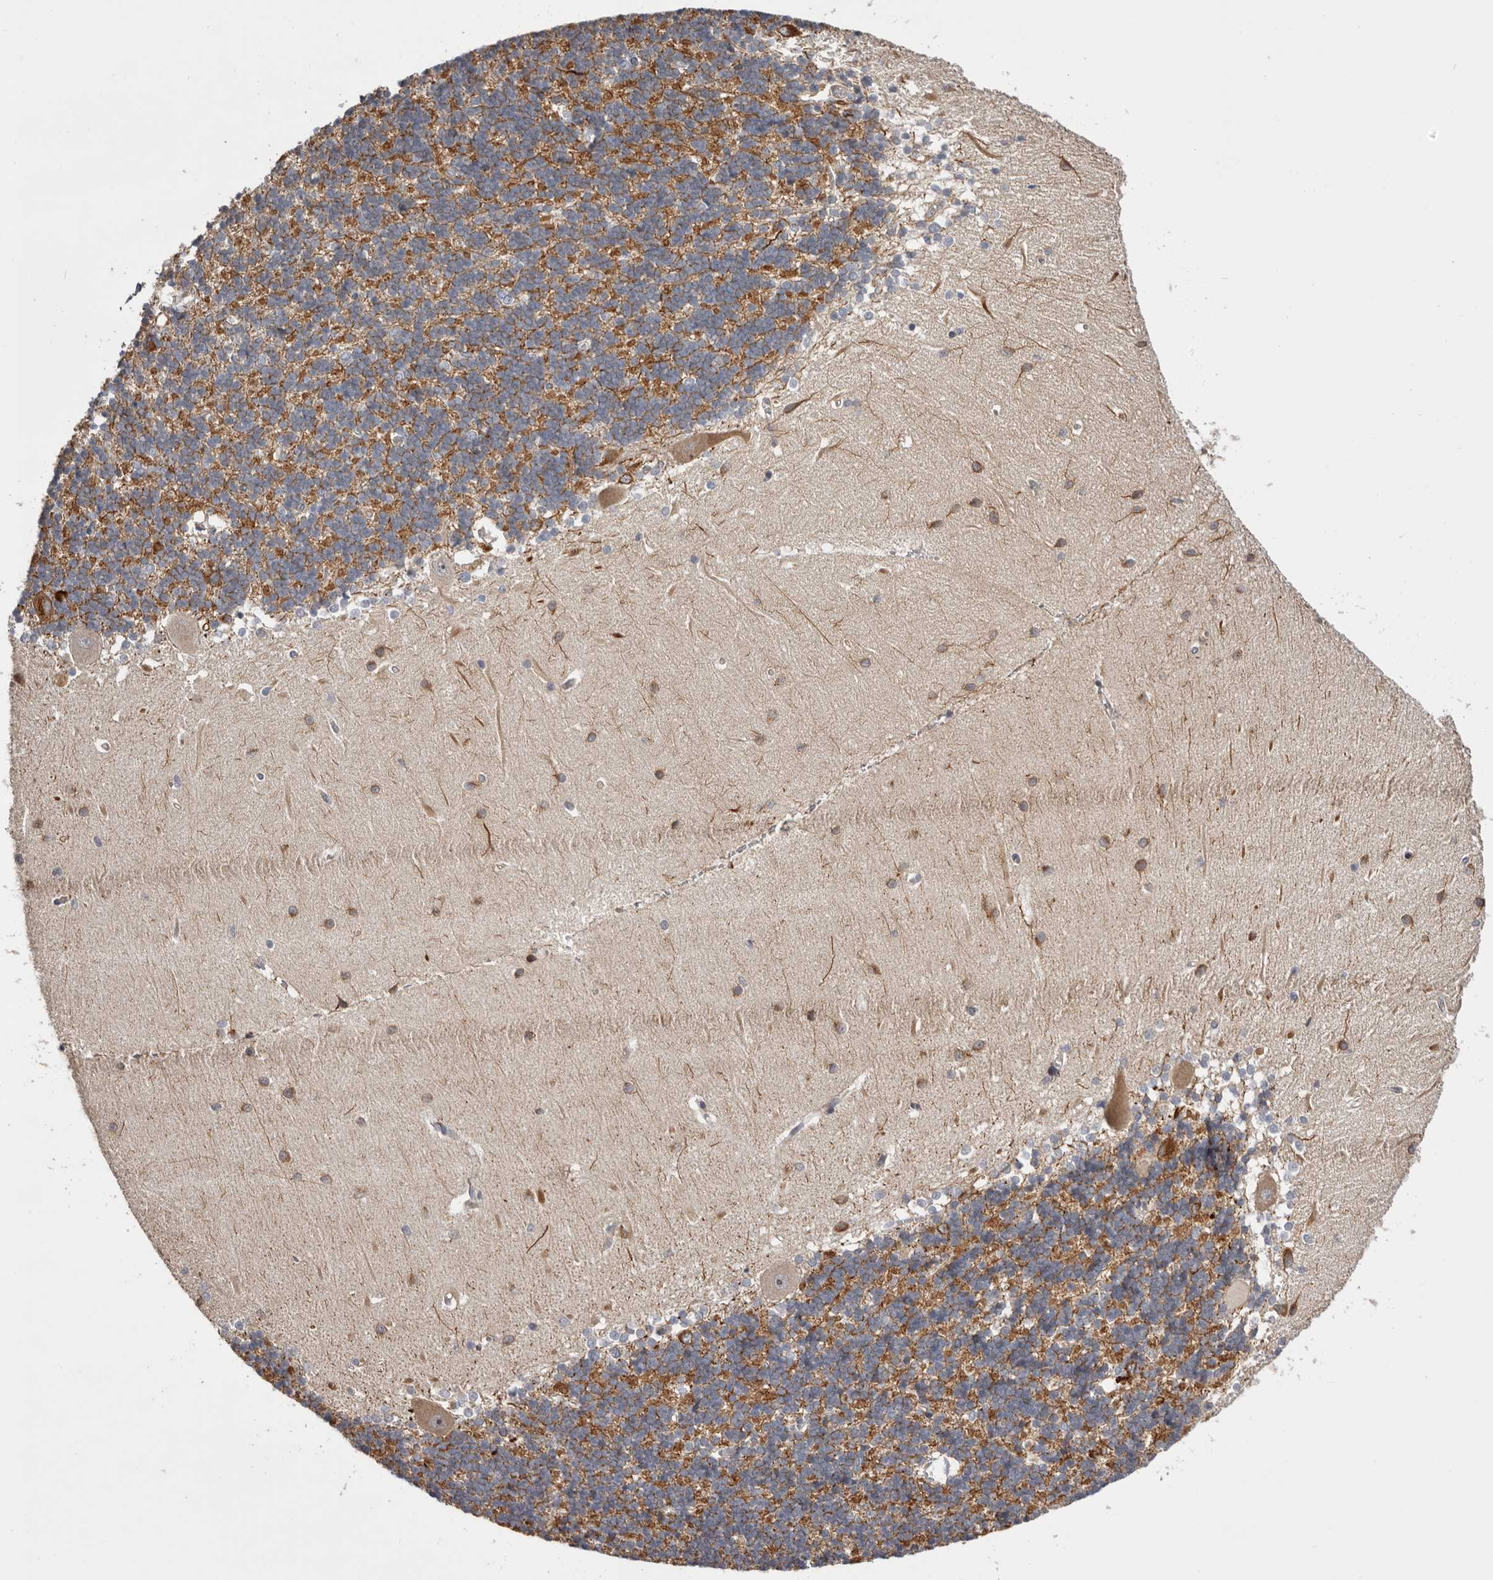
{"staining": {"intensity": "moderate", "quantity": "25%-75%", "location": "cytoplasmic/membranous"}, "tissue": "cerebellum", "cell_type": "Cells in granular layer", "image_type": "normal", "snomed": [{"axis": "morphology", "description": "Normal tissue, NOS"}, {"axis": "topography", "description": "Cerebellum"}], "caption": "Approximately 25%-75% of cells in granular layer in benign cerebellum demonstrate moderate cytoplasmic/membranous protein positivity as visualized by brown immunohistochemical staining.", "gene": "DOP1A", "patient": {"sex": "male", "age": 37}}